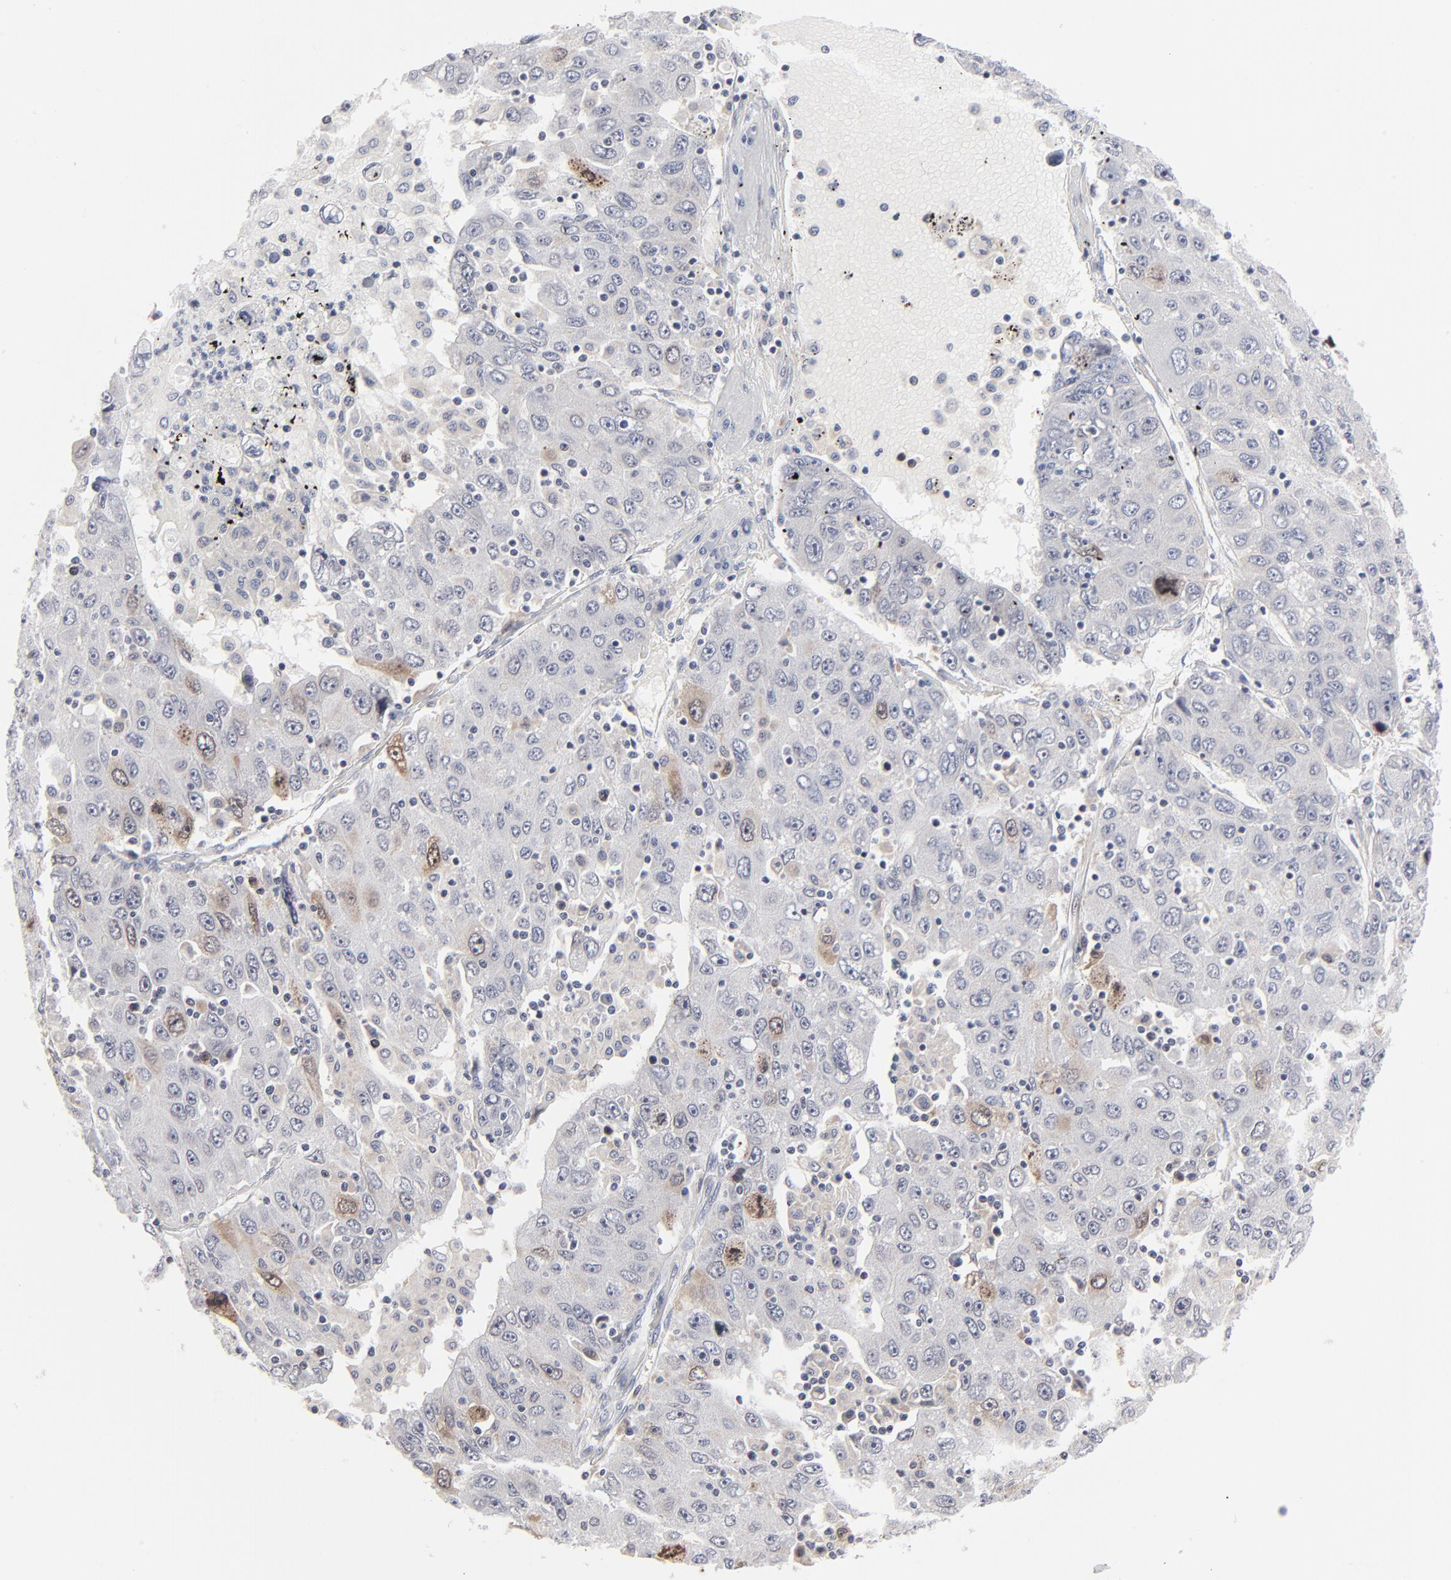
{"staining": {"intensity": "weak", "quantity": "<25%", "location": "cytoplasmic/membranous"}, "tissue": "liver cancer", "cell_type": "Tumor cells", "image_type": "cancer", "snomed": [{"axis": "morphology", "description": "Carcinoma, Hepatocellular, NOS"}, {"axis": "topography", "description": "Liver"}], "caption": "This is an immunohistochemistry (IHC) histopathology image of human liver hepatocellular carcinoma. There is no staining in tumor cells.", "gene": "AURKA", "patient": {"sex": "male", "age": 49}}